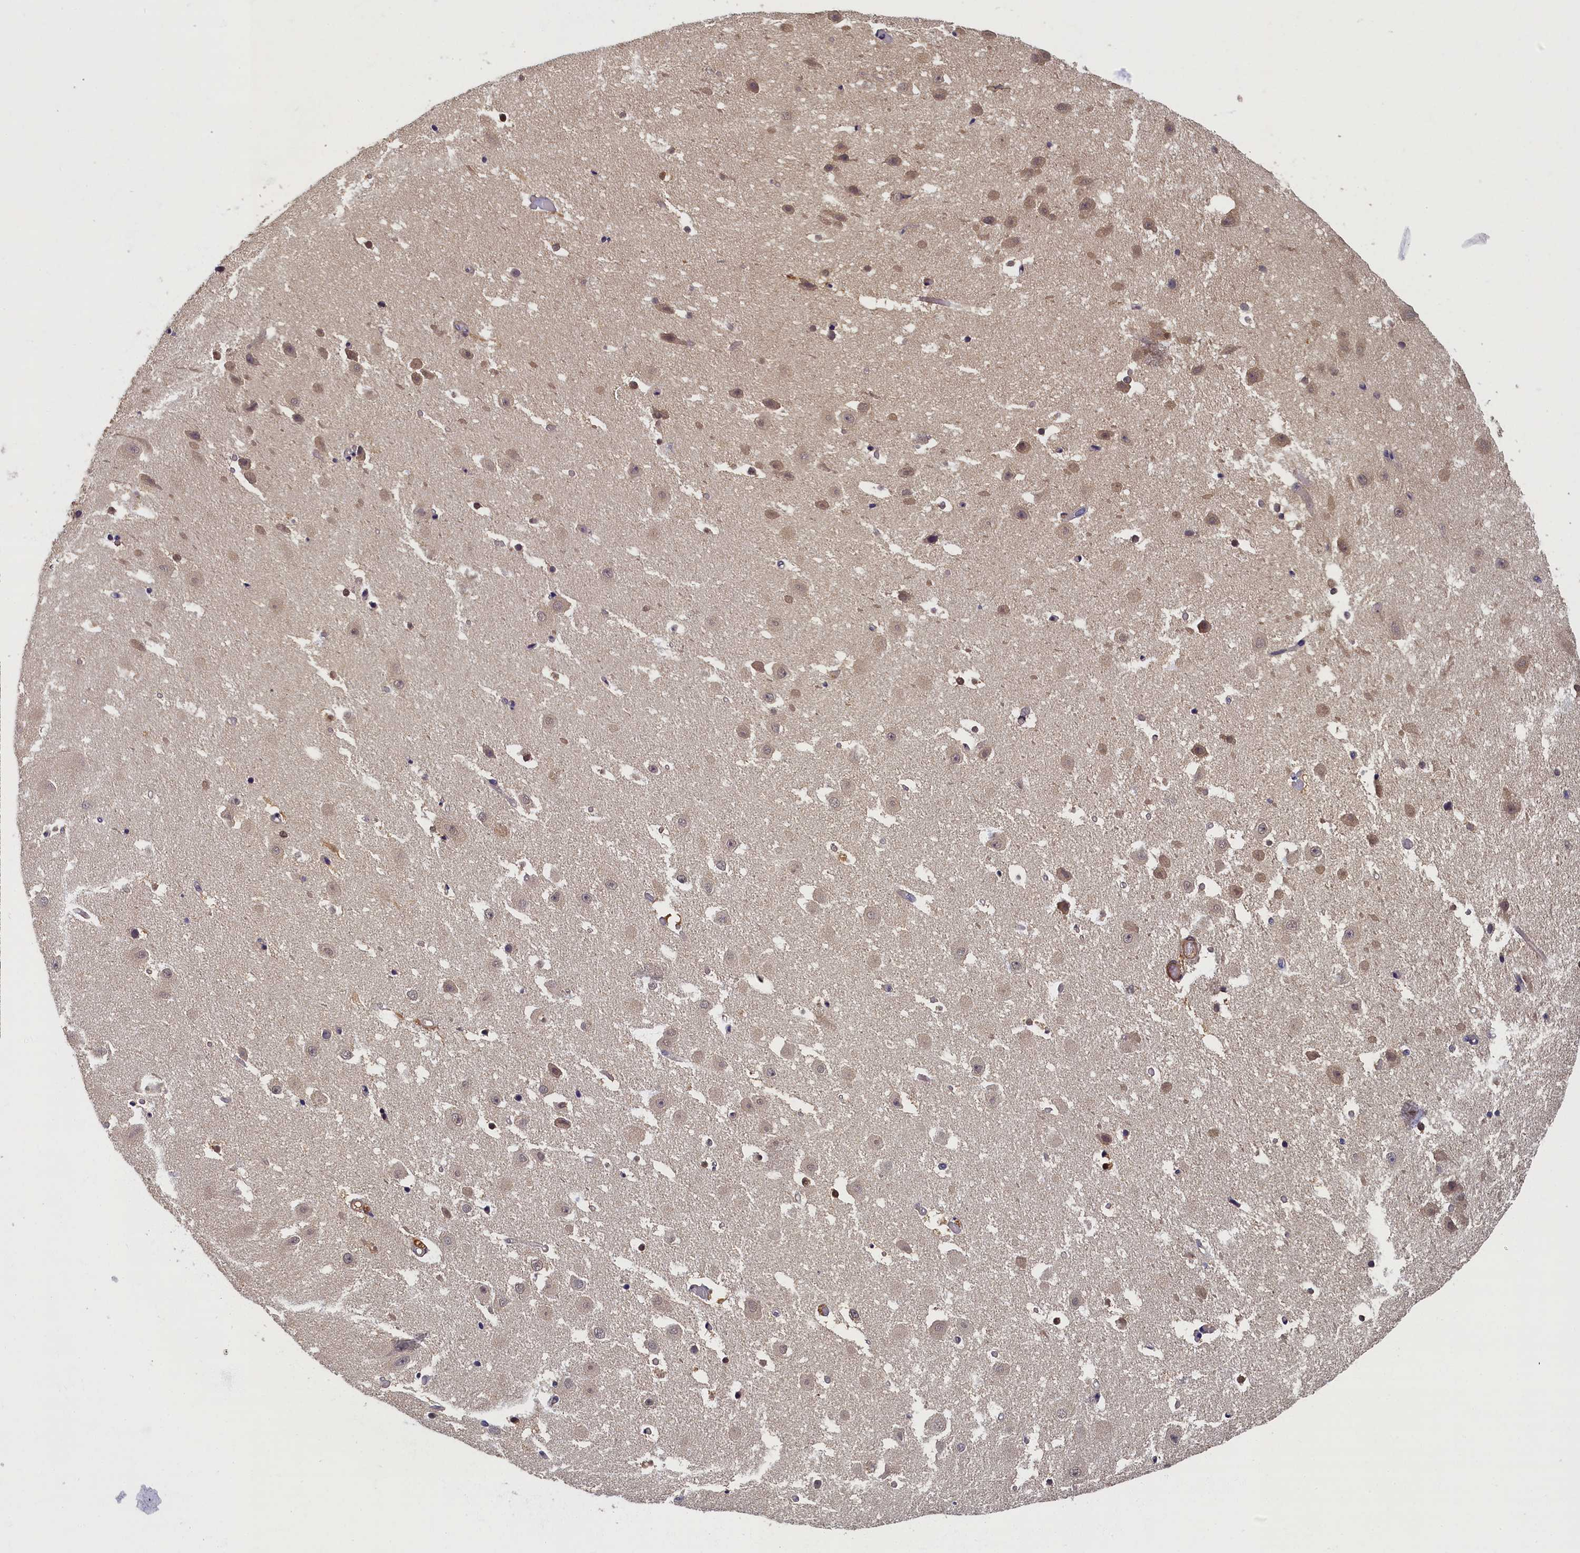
{"staining": {"intensity": "weak", "quantity": "25%-75%", "location": "nuclear"}, "tissue": "hippocampus", "cell_type": "Glial cells", "image_type": "normal", "snomed": [{"axis": "morphology", "description": "Normal tissue, NOS"}, {"axis": "topography", "description": "Hippocampus"}], "caption": "DAB immunohistochemical staining of benign hippocampus shows weak nuclear protein staining in about 25%-75% of glial cells.", "gene": "TBCB", "patient": {"sex": "female", "age": 52}}